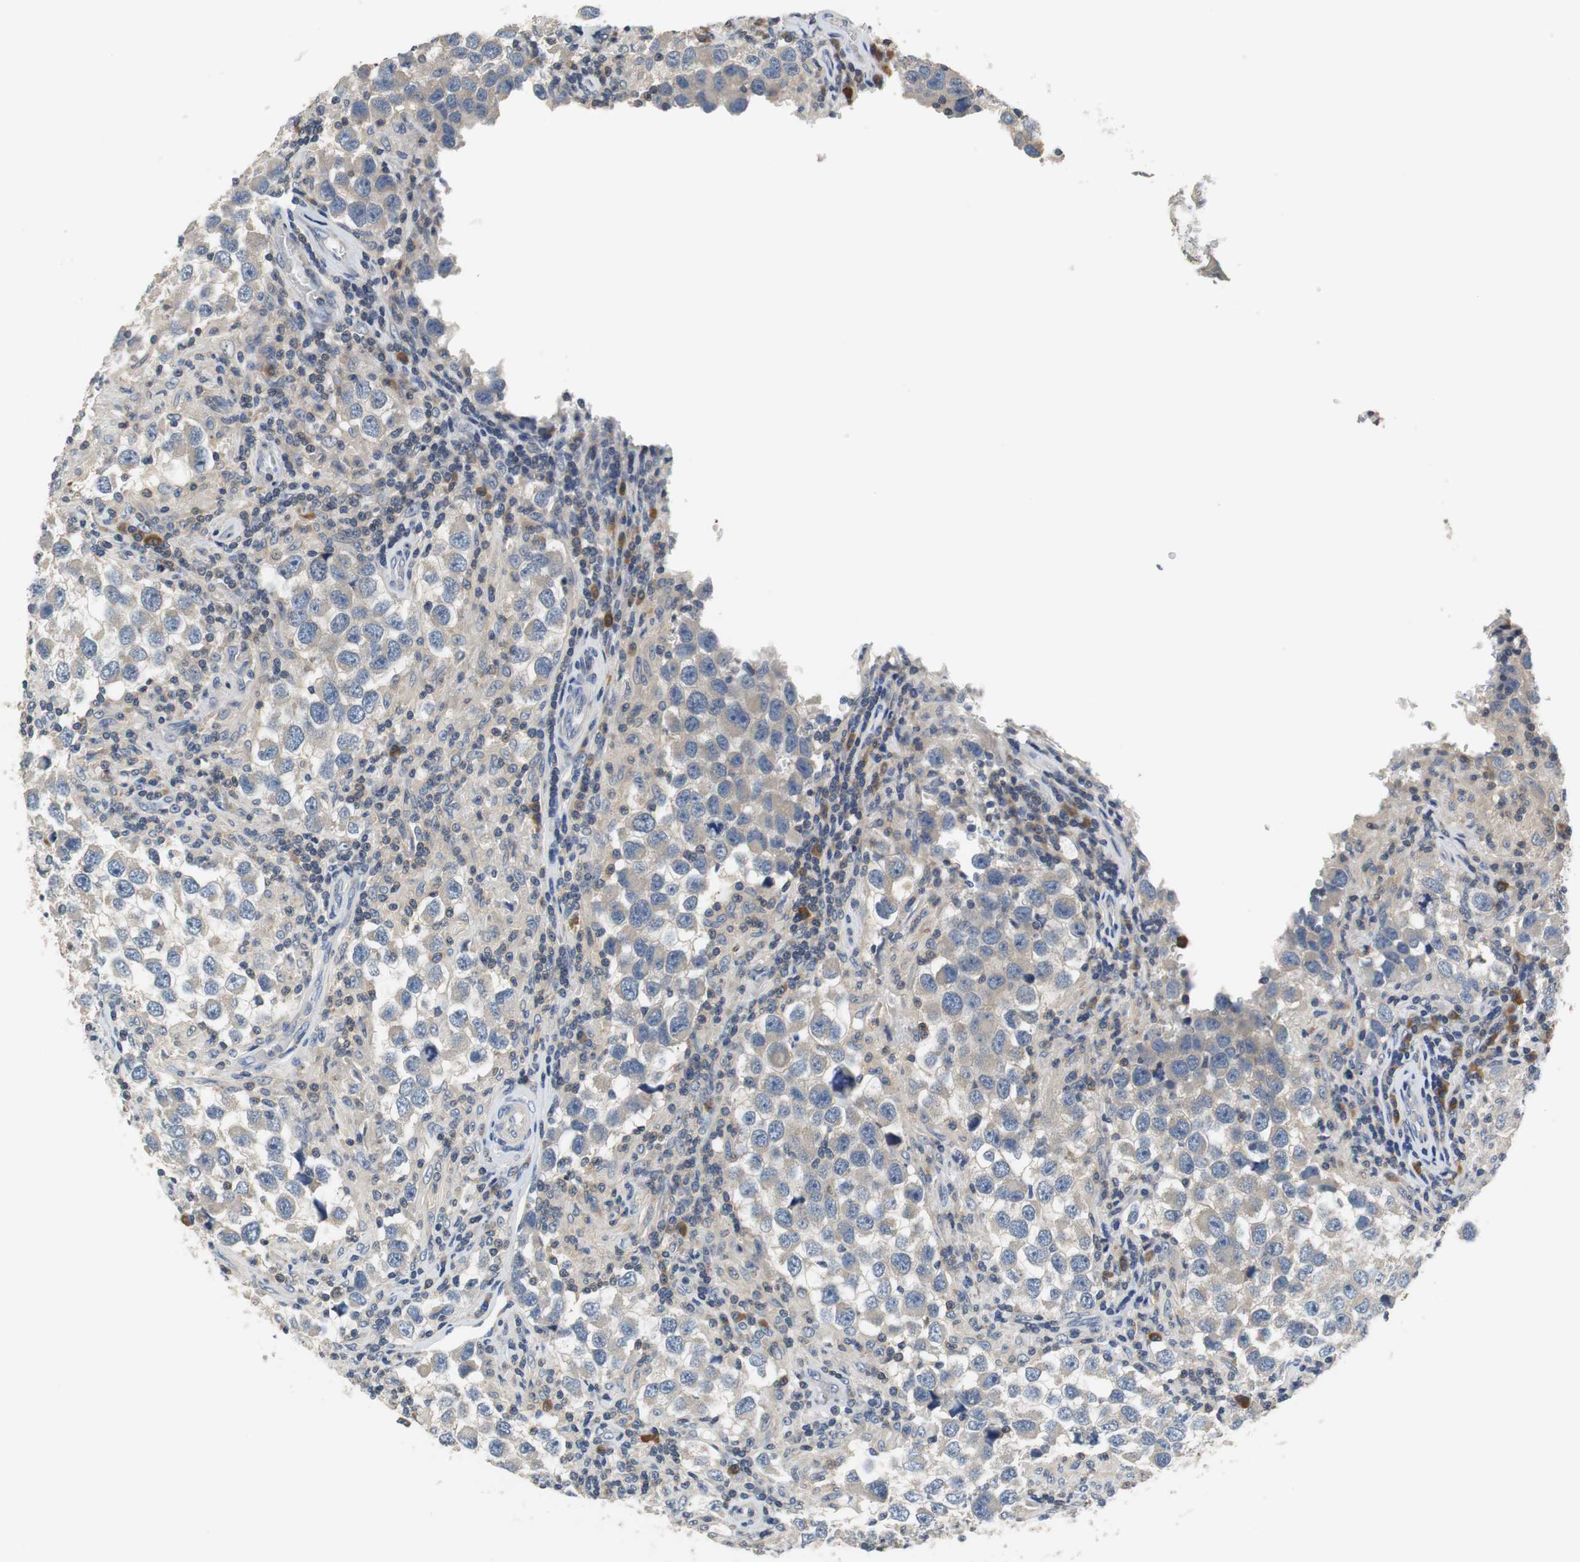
{"staining": {"intensity": "weak", "quantity": "25%-75%", "location": "cytoplasmic/membranous"}, "tissue": "testis cancer", "cell_type": "Tumor cells", "image_type": "cancer", "snomed": [{"axis": "morphology", "description": "Carcinoma, Embryonal, NOS"}, {"axis": "topography", "description": "Testis"}], "caption": "This is an image of immunohistochemistry staining of embryonal carcinoma (testis), which shows weak expression in the cytoplasmic/membranous of tumor cells.", "gene": "GLCCI1", "patient": {"sex": "male", "age": 21}}